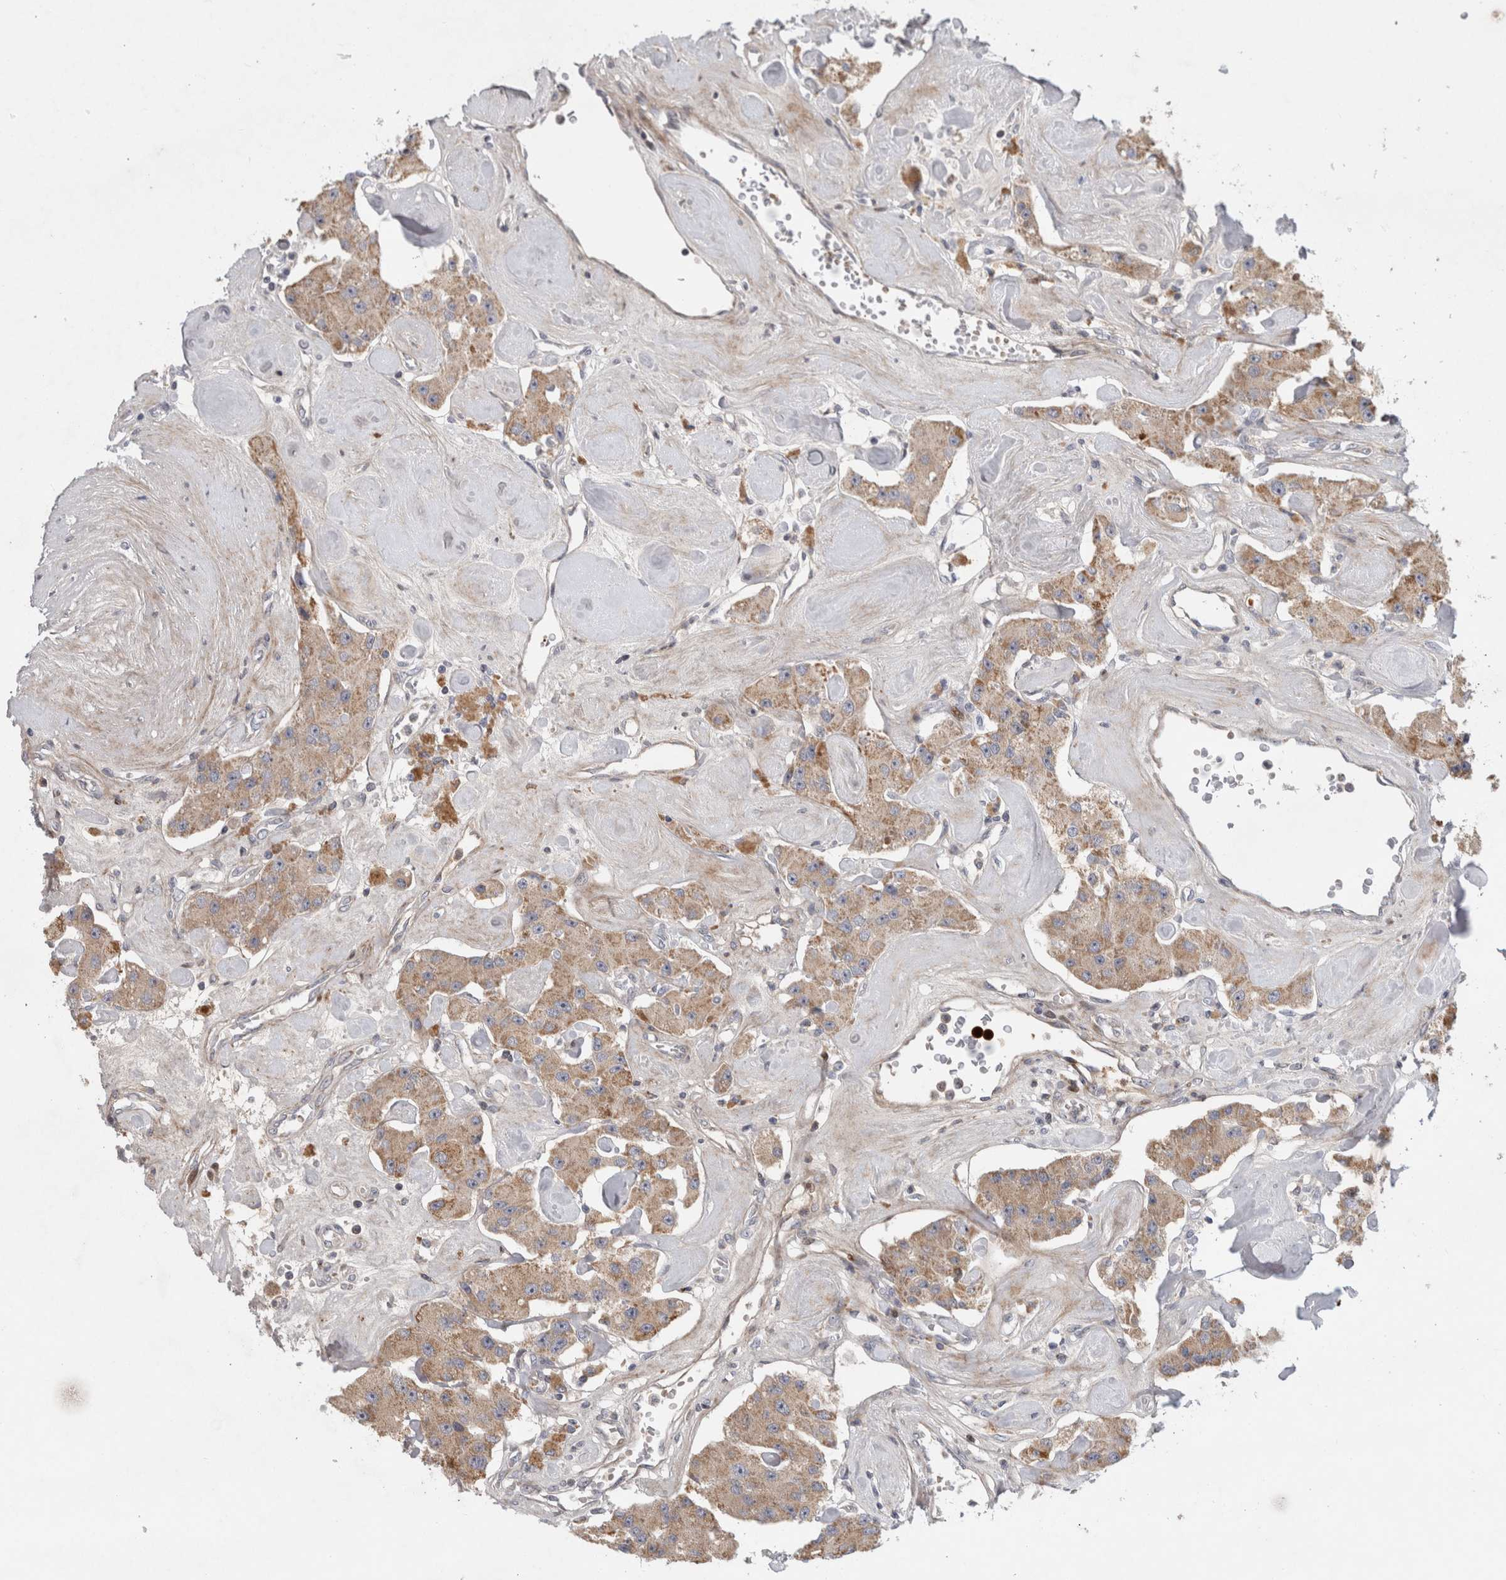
{"staining": {"intensity": "weak", "quantity": ">75%", "location": "cytoplasmic/membranous"}, "tissue": "carcinoid", "cell_type": "Tumor cells", "image_type": "cancer", "snomed": [{"axis": "morphology", "description": "Carcinoid, malignant, NOS"}, {"axis": "topography", "description": "Pancreas"}], "caption": "Immunohistochemical staining of human carcinoid reveals low levels of weak cytoplasmic/membranous expression in approximately >75% of tumor cells.", "gene": "RBM48", "patient": {"sex": "male", "age": 41}}